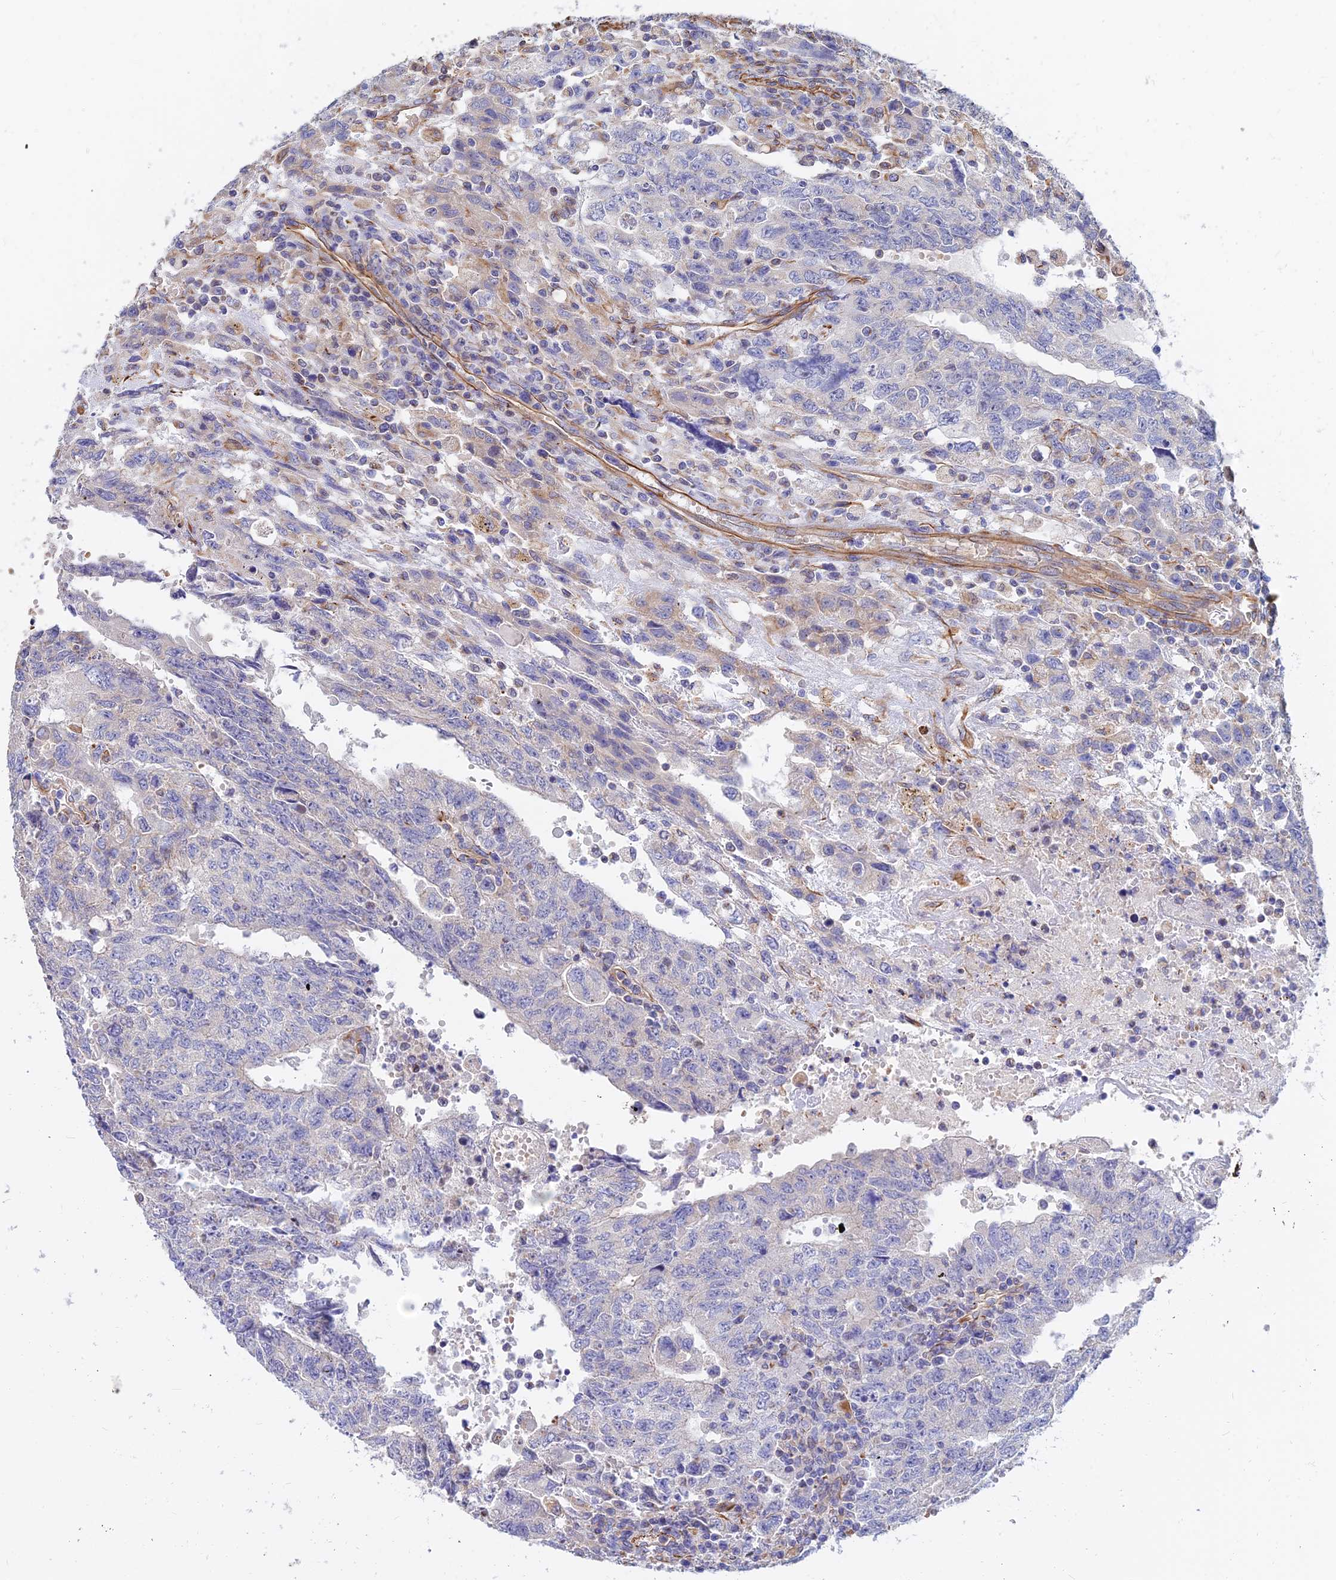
{"staining": {"intensity": "negative", "quantity": "none", "location": "none"}, "tissue": "testis cancer", "cell_type": "Tumor cells", "image_type": "cancer", "snomed": [{"axis": "morphology", "description": "Carcinoma, Embryonal, NOS"}, {"axis": "topography", "description": "Testis"}], "caption": "Immunohistochemistry (IHC) of human testis cancer displays no staining in tumor cells. The staining was performed using DAB to visualize the protein expression in brown, while the nuclei were stained in blue with hematoxylin (Magnification: 20x).", "gene": "CDK18", "patient": {"sex": "male", "age": 34}}